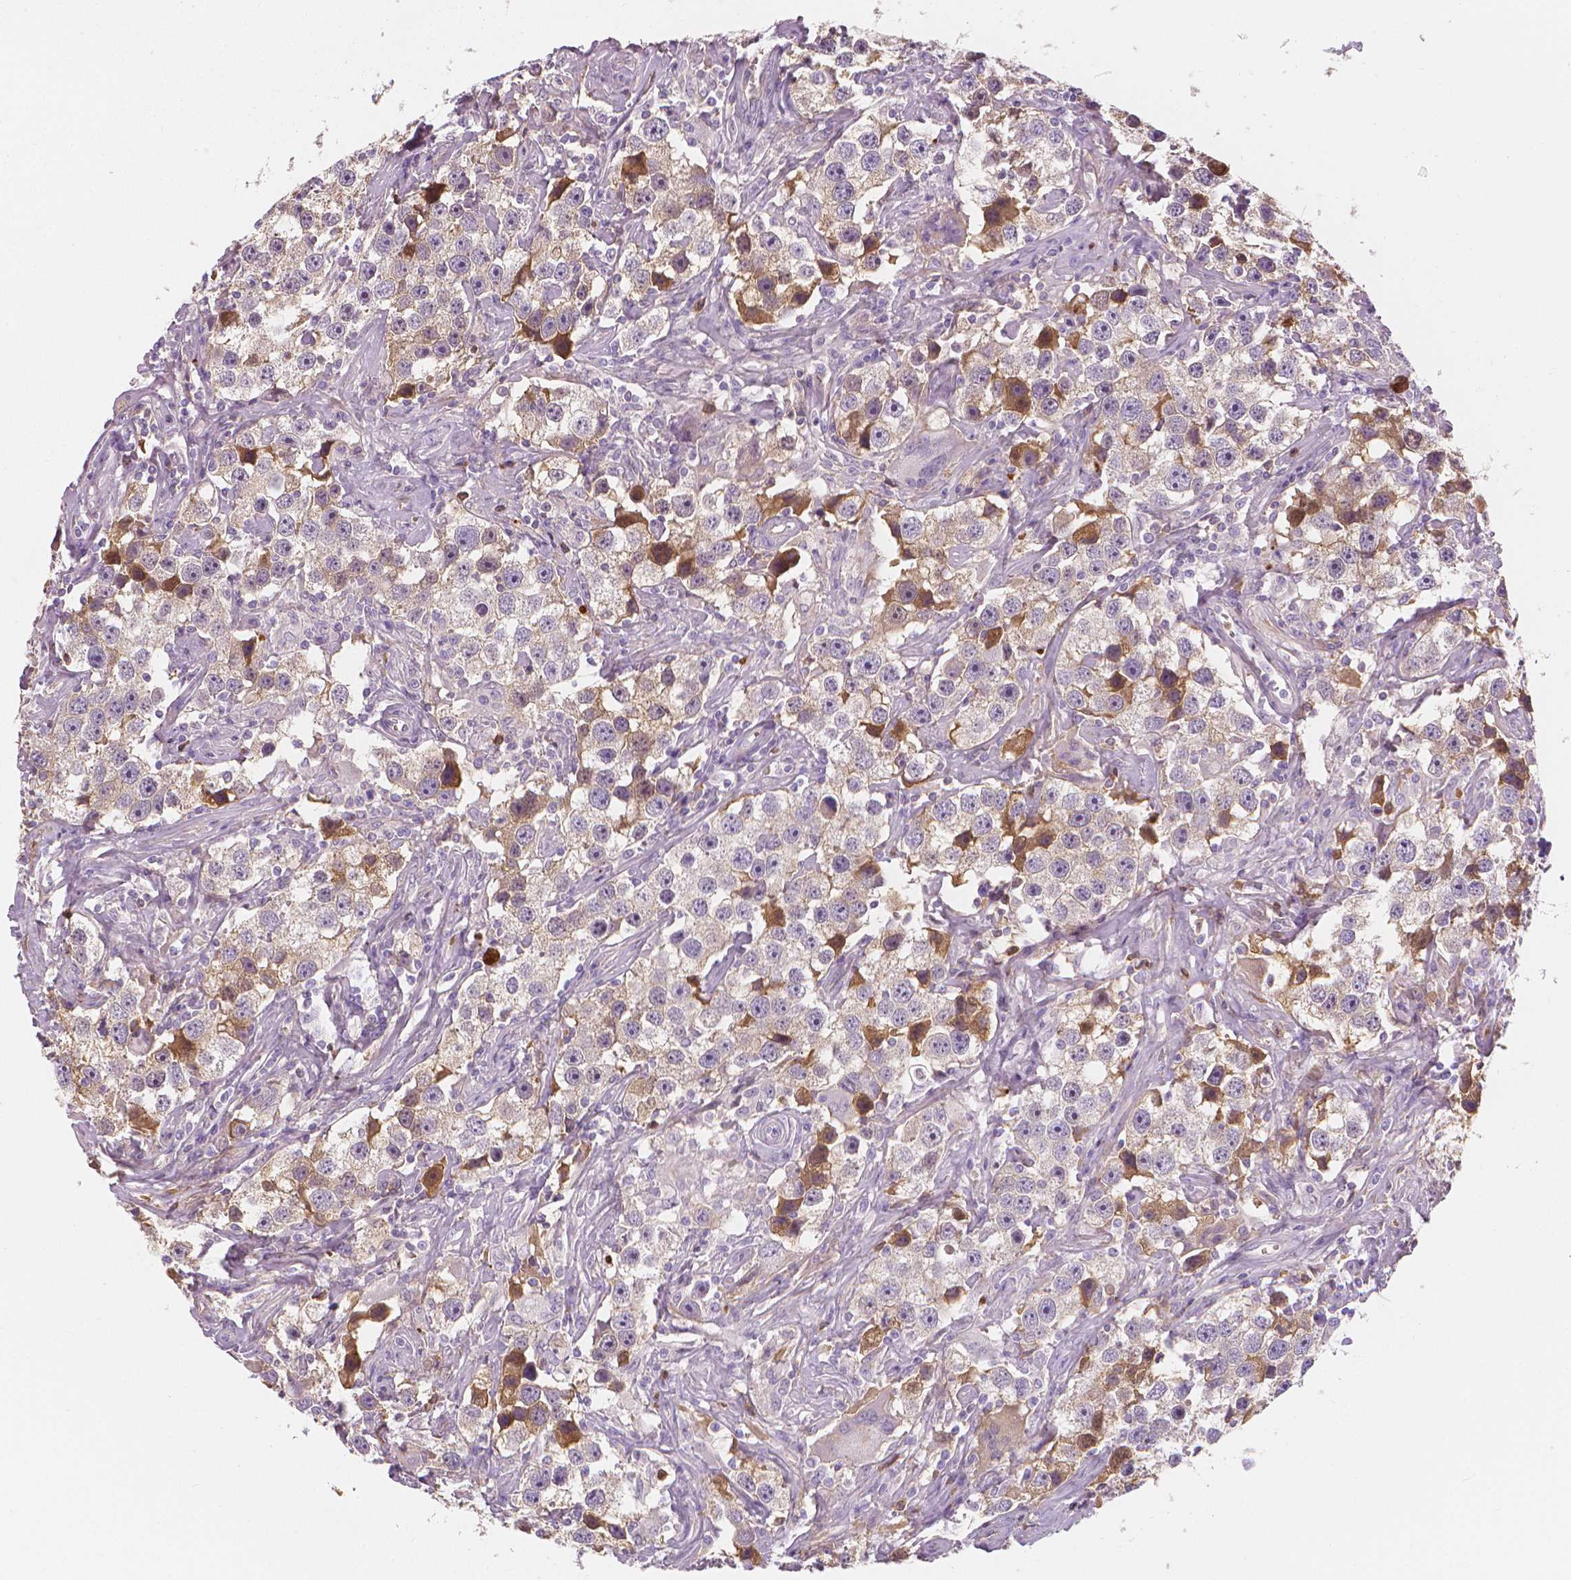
{"staining": {"intensity": "moderate", "quantity": "<25%", "location": "nuclear"}, "tissue": "testis cancer", "cell_type": "Tumor cells", "image_type": "cancer", "snomed": [{"axis": "morphology", "description": "Seminoma, NOS"}, {"axis": "topography", "description": "Testis"}], "caption": "IHC photomicrograph of testis cancer (seminoma) stained for a protein (brown), which displays low levels of moderate nuclear expression in about <25% of tumor cells.", "gene": "APOA4", "patient": {"sex": "male", "age": 49}}